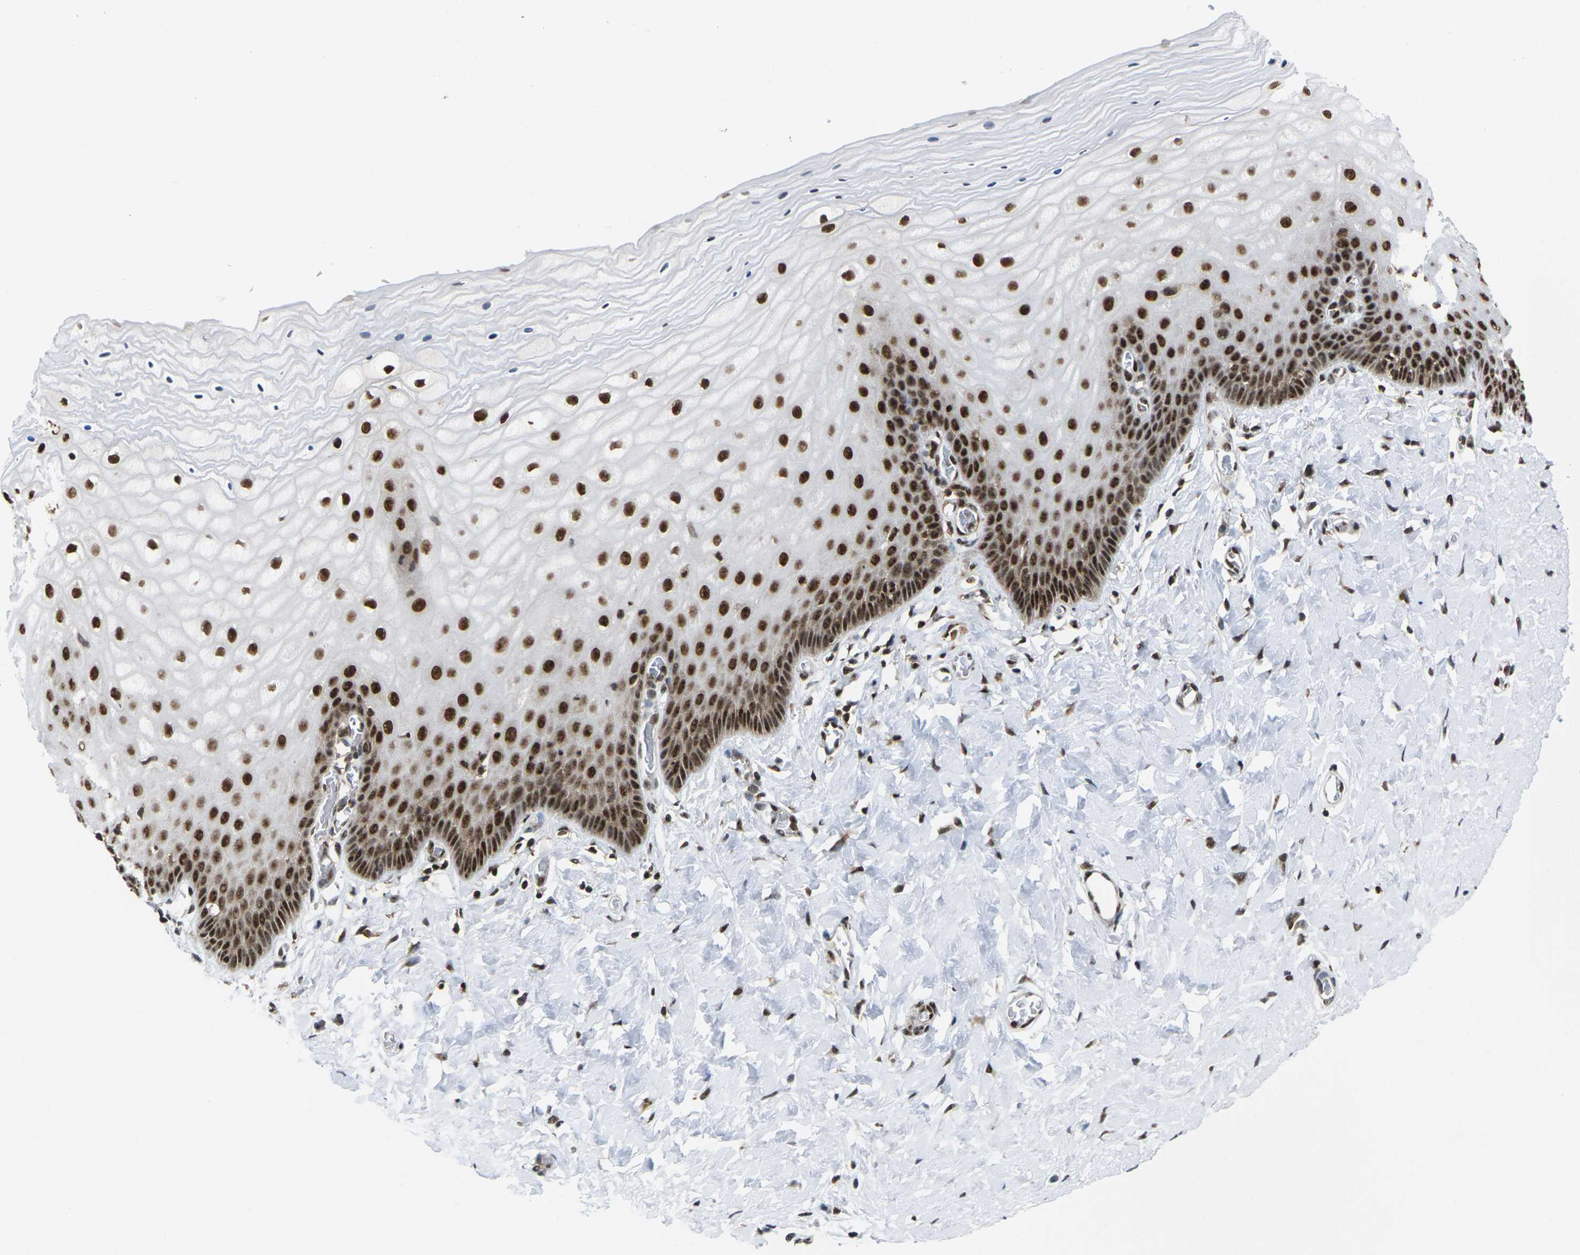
{"staining": {"intensity": "strong", "quantity": ">75%", "location": "nuclear"}, "tissue": "cervix", "cell_type": "Glandular cells", "image_type": "normal", "snomed": [{"axis": "morphology", "description": "Normal tissue, NOS"}, {"axis": "topography", "description": "Cervix"}], "caption": "Protein analysis of normal cervix displays strong nuclear positivity in approximately >75% of glandular cells. The protein is shown in brown color, while the nuclei are stained blue.", "gene": "MAGOH", "patient": {"sex": "female", "age": 55}}